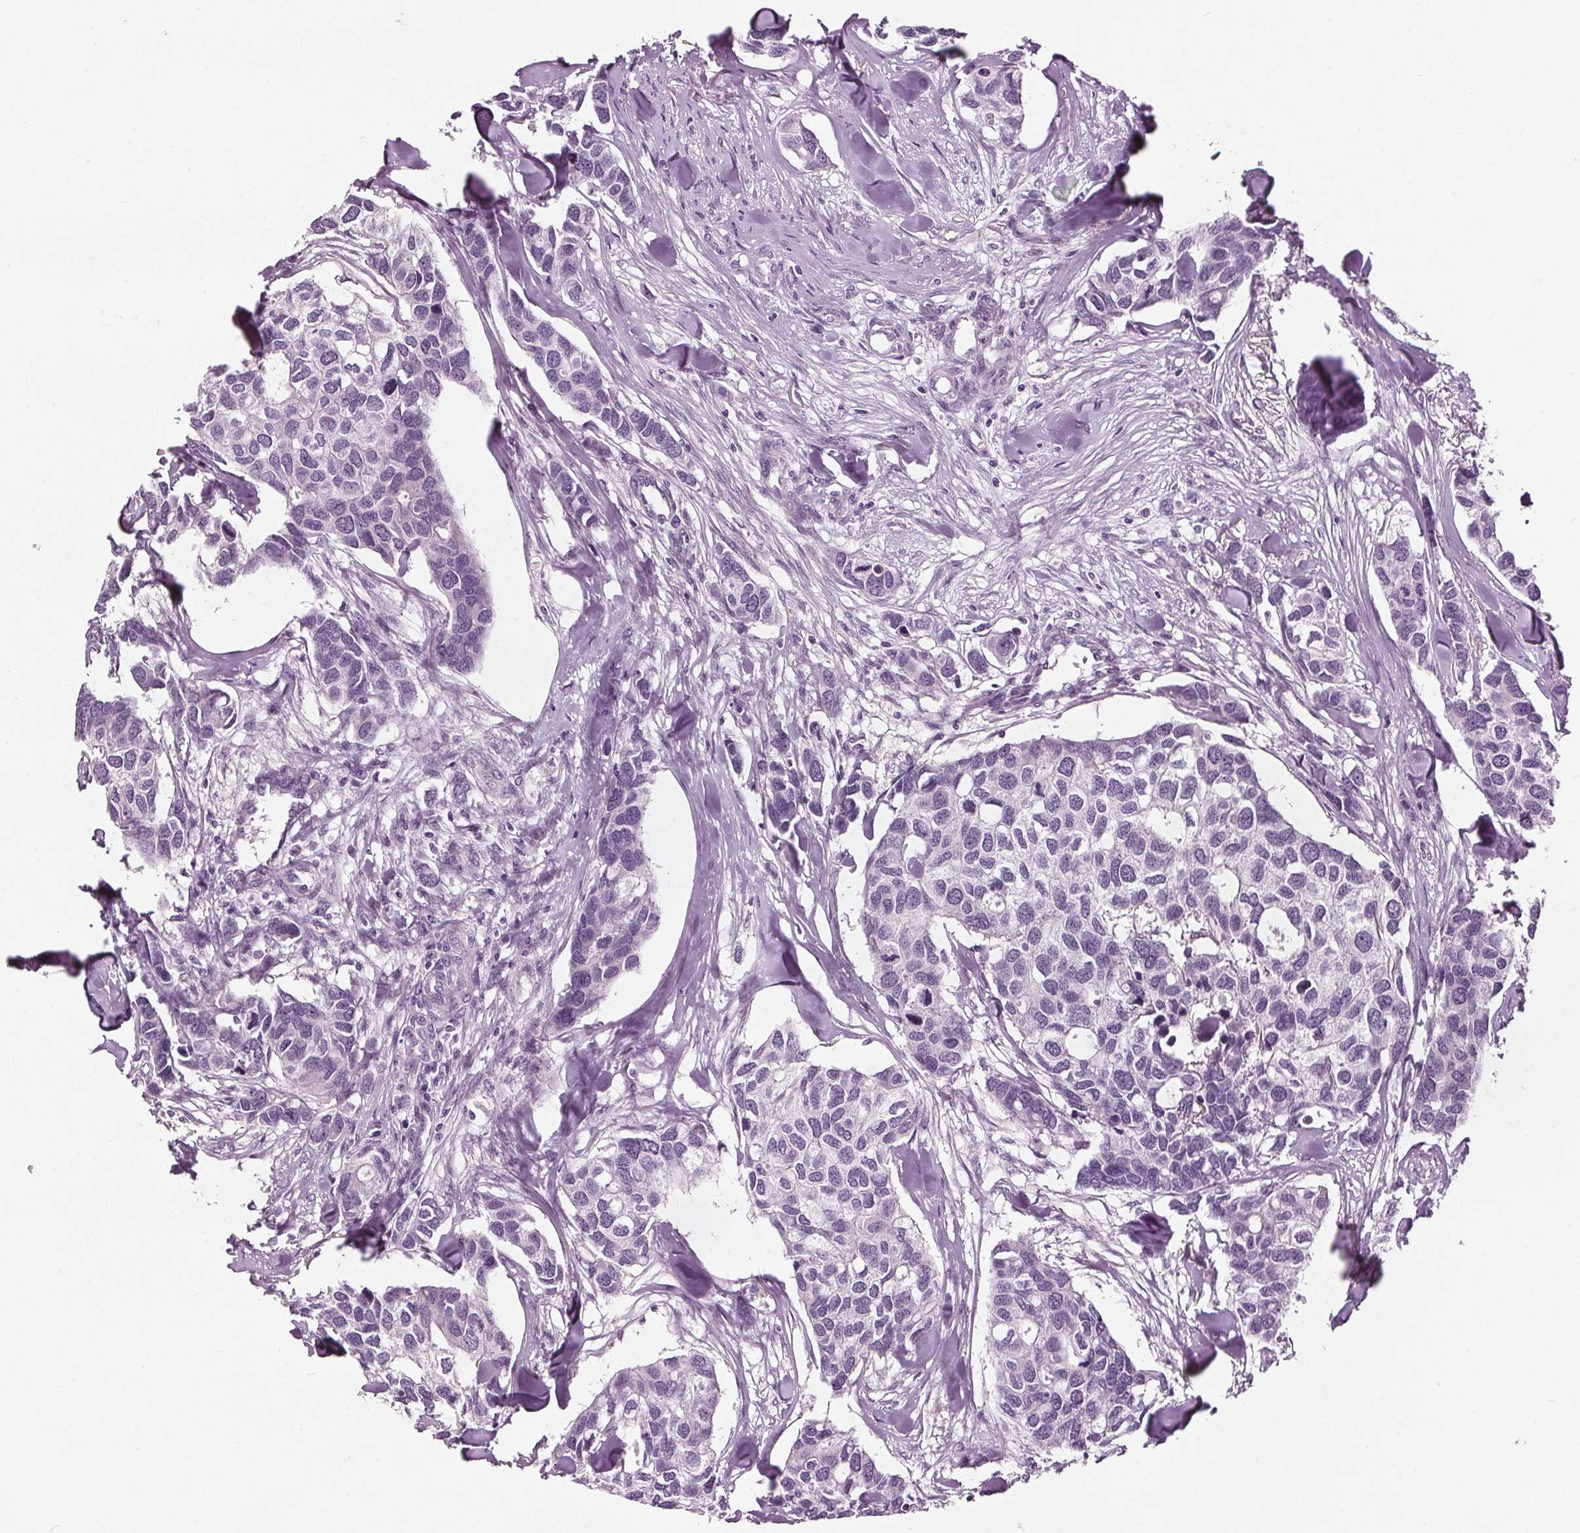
{"staining": {"intensity": "negative", "quantity": "none", "location": "none"}, "tissue": "breast cancer", "cell_type": "Tumor cells", "image_type": "cancer", "snomed": [{"axis": "morphology", "description": "Duct carcinoma"}, {"axis": "topography", "description": "Breast"}], "caption": "The image exhibits no significant positivity in tumor cells of breast infiltrating ductal carcinoma.", "gene": "RASA1", "patient": {"sex": "female", "age": 83}}